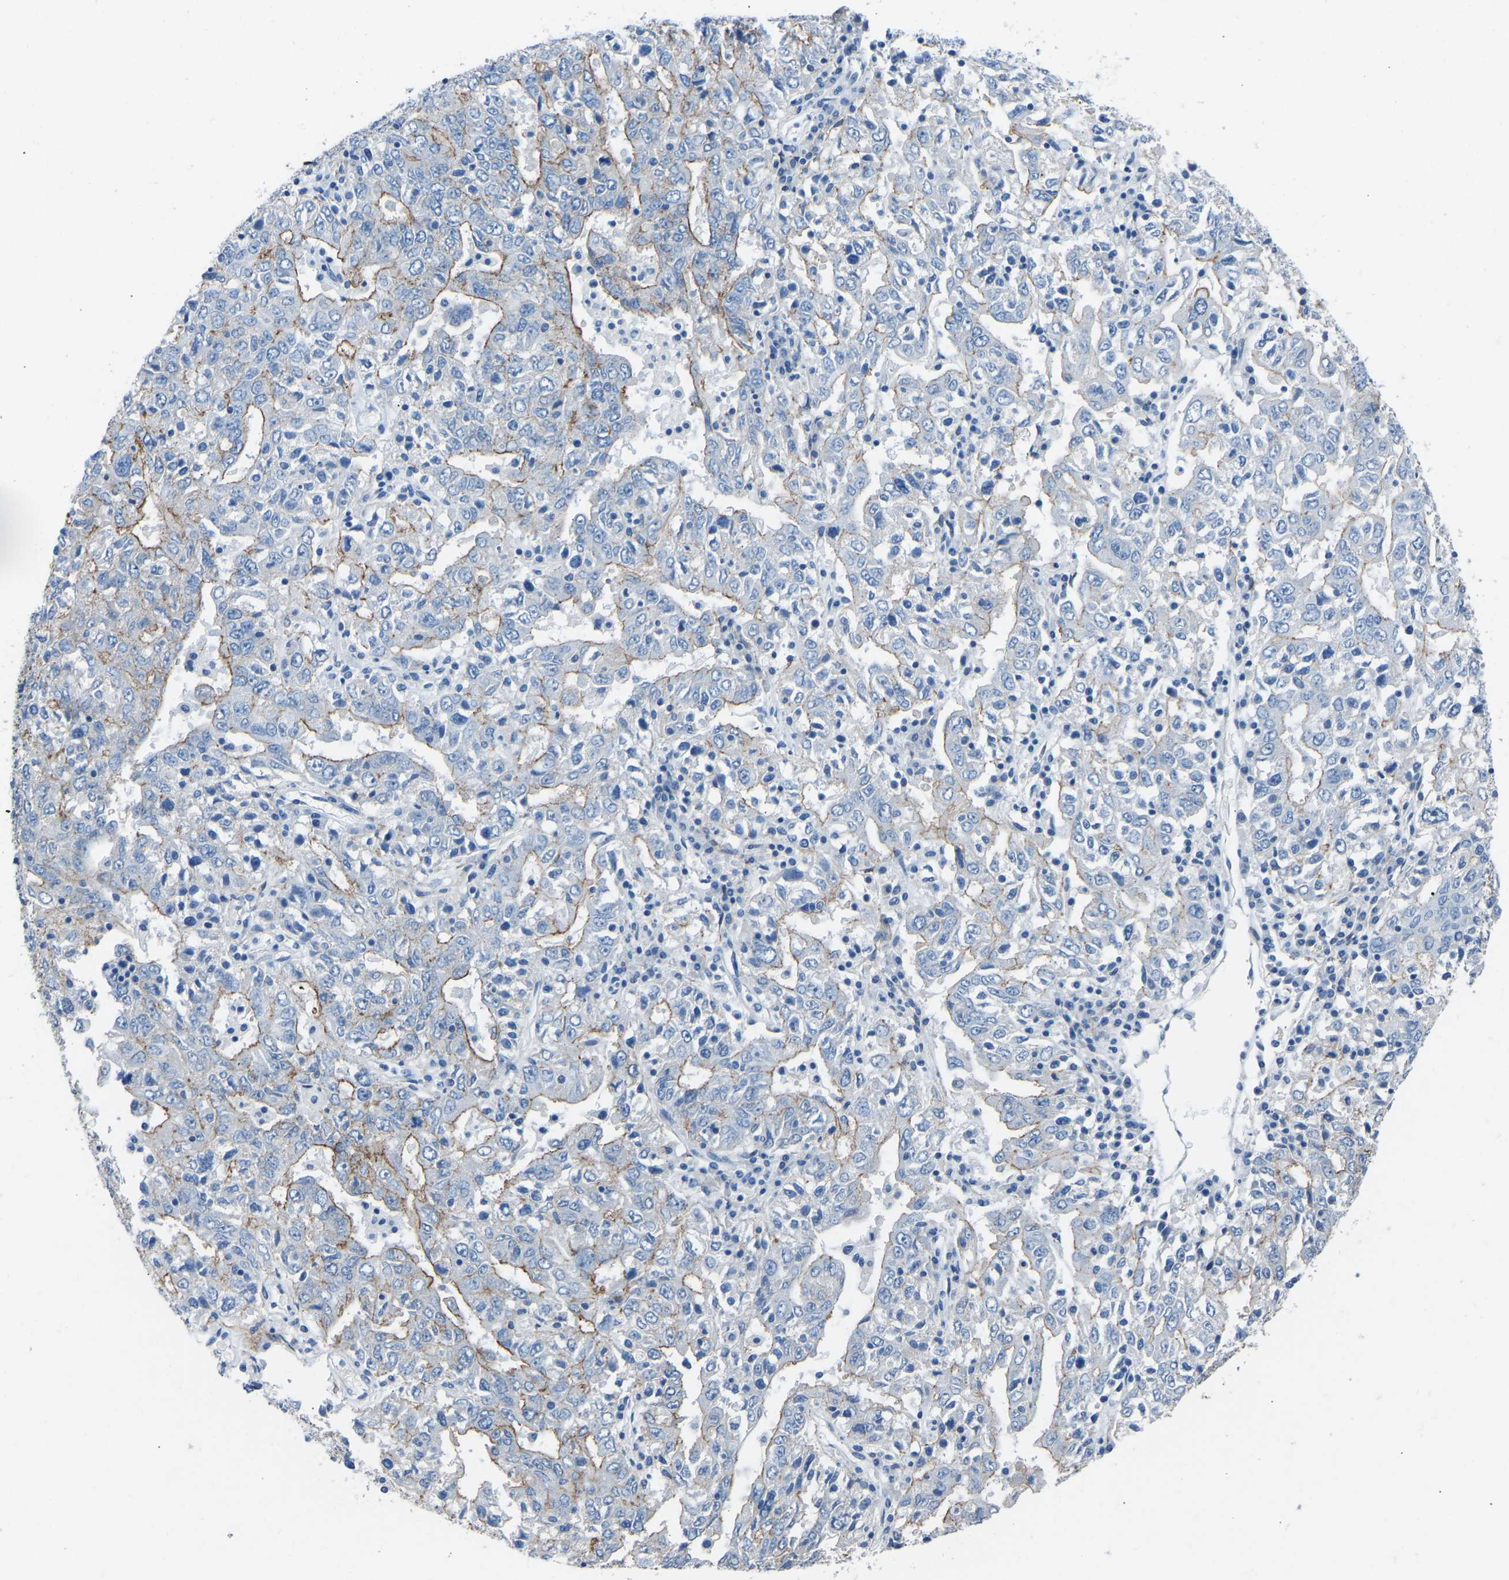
{"staining": {"intensity": "moderate", "quantity": "<25%", "location": "cytoplasmic/membranous"}, "tissue": "ovarian cancer", "cell_type": "Tumor cells", "image_type": "cancer", "snomed": [{"axis": "morphology", "description": "Carcinoma, endometroid"}, {"axis": "topography", "description": "Ovary"}], "caption": "Moderate cytoplasmic/membranous expression for a protein is appreciated in about <25% of tumor cells of ovarian cancer using immunohistochemistry.", "gene": "MYH10", "patient": {"sex": "female", "age": 62}}